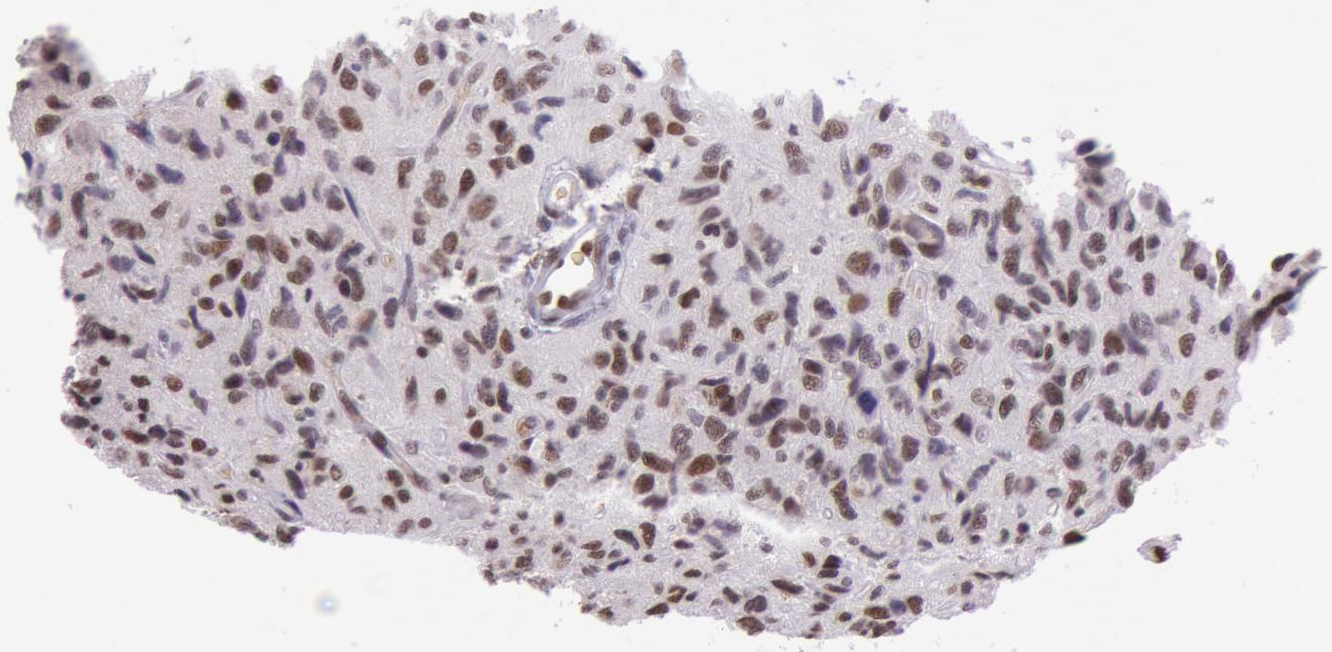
{"staining": {"intensity": "strong", "quantity": ">75%", "location": "nuclear"}, "tissue": "glioma", "cell_type": "Tumor cells", "image_type": "cancer", "snomed": [{"axis": "morphology", "description": "Glioma, malignant, High grade"}, {"axis": "topography", "description": "Brain"}], "caption": "The immunohistochemical stain highlights strong nuclear expression in tumor cells of malignant glioma (high-grade) tissue.", "gene": "NBN", "patient": {"sex": "female", "age": 60}}